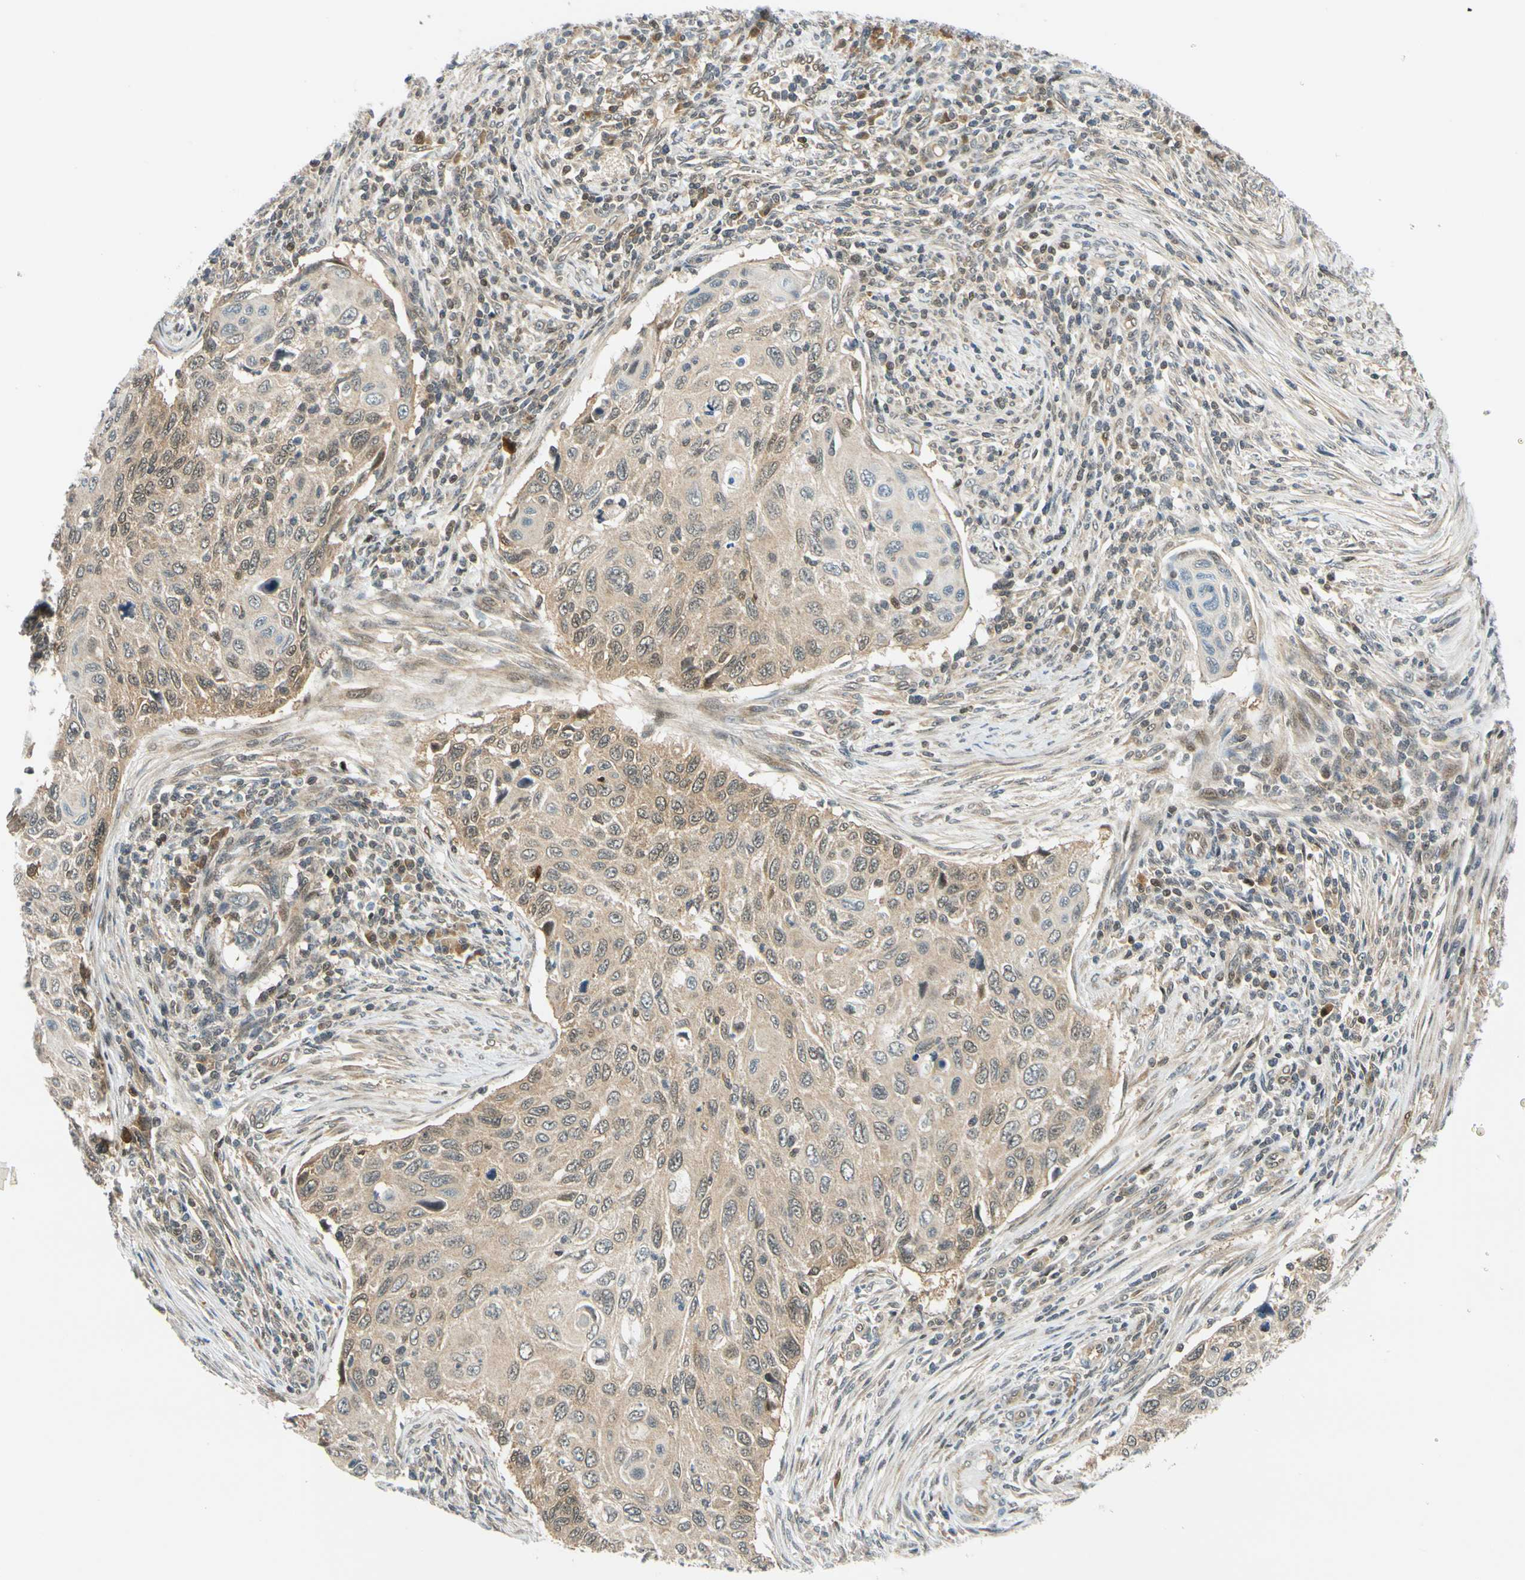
{"staining": {"intensity": "weak", "quantity": "25%-75%", "location": "cytoplasmic/membranous"}, "tissue": "cervical cancer", "cell_type": "Tumor cells", "image_type": "cancer", "snomed": [{"axis": "morphology", "description": "Squamous cell carcinoma, NOS"}, {"axis": "topography", "description": "Cervix"}], "caption": "An IHC image of neoplastic tissue is shown. Protein staining in brown labels weak cytoplasmic/membranous positivity in cervical cancer within tumor cells.", "gene": "MAPK9", "patient": {"sex": "female", "age": 70}}